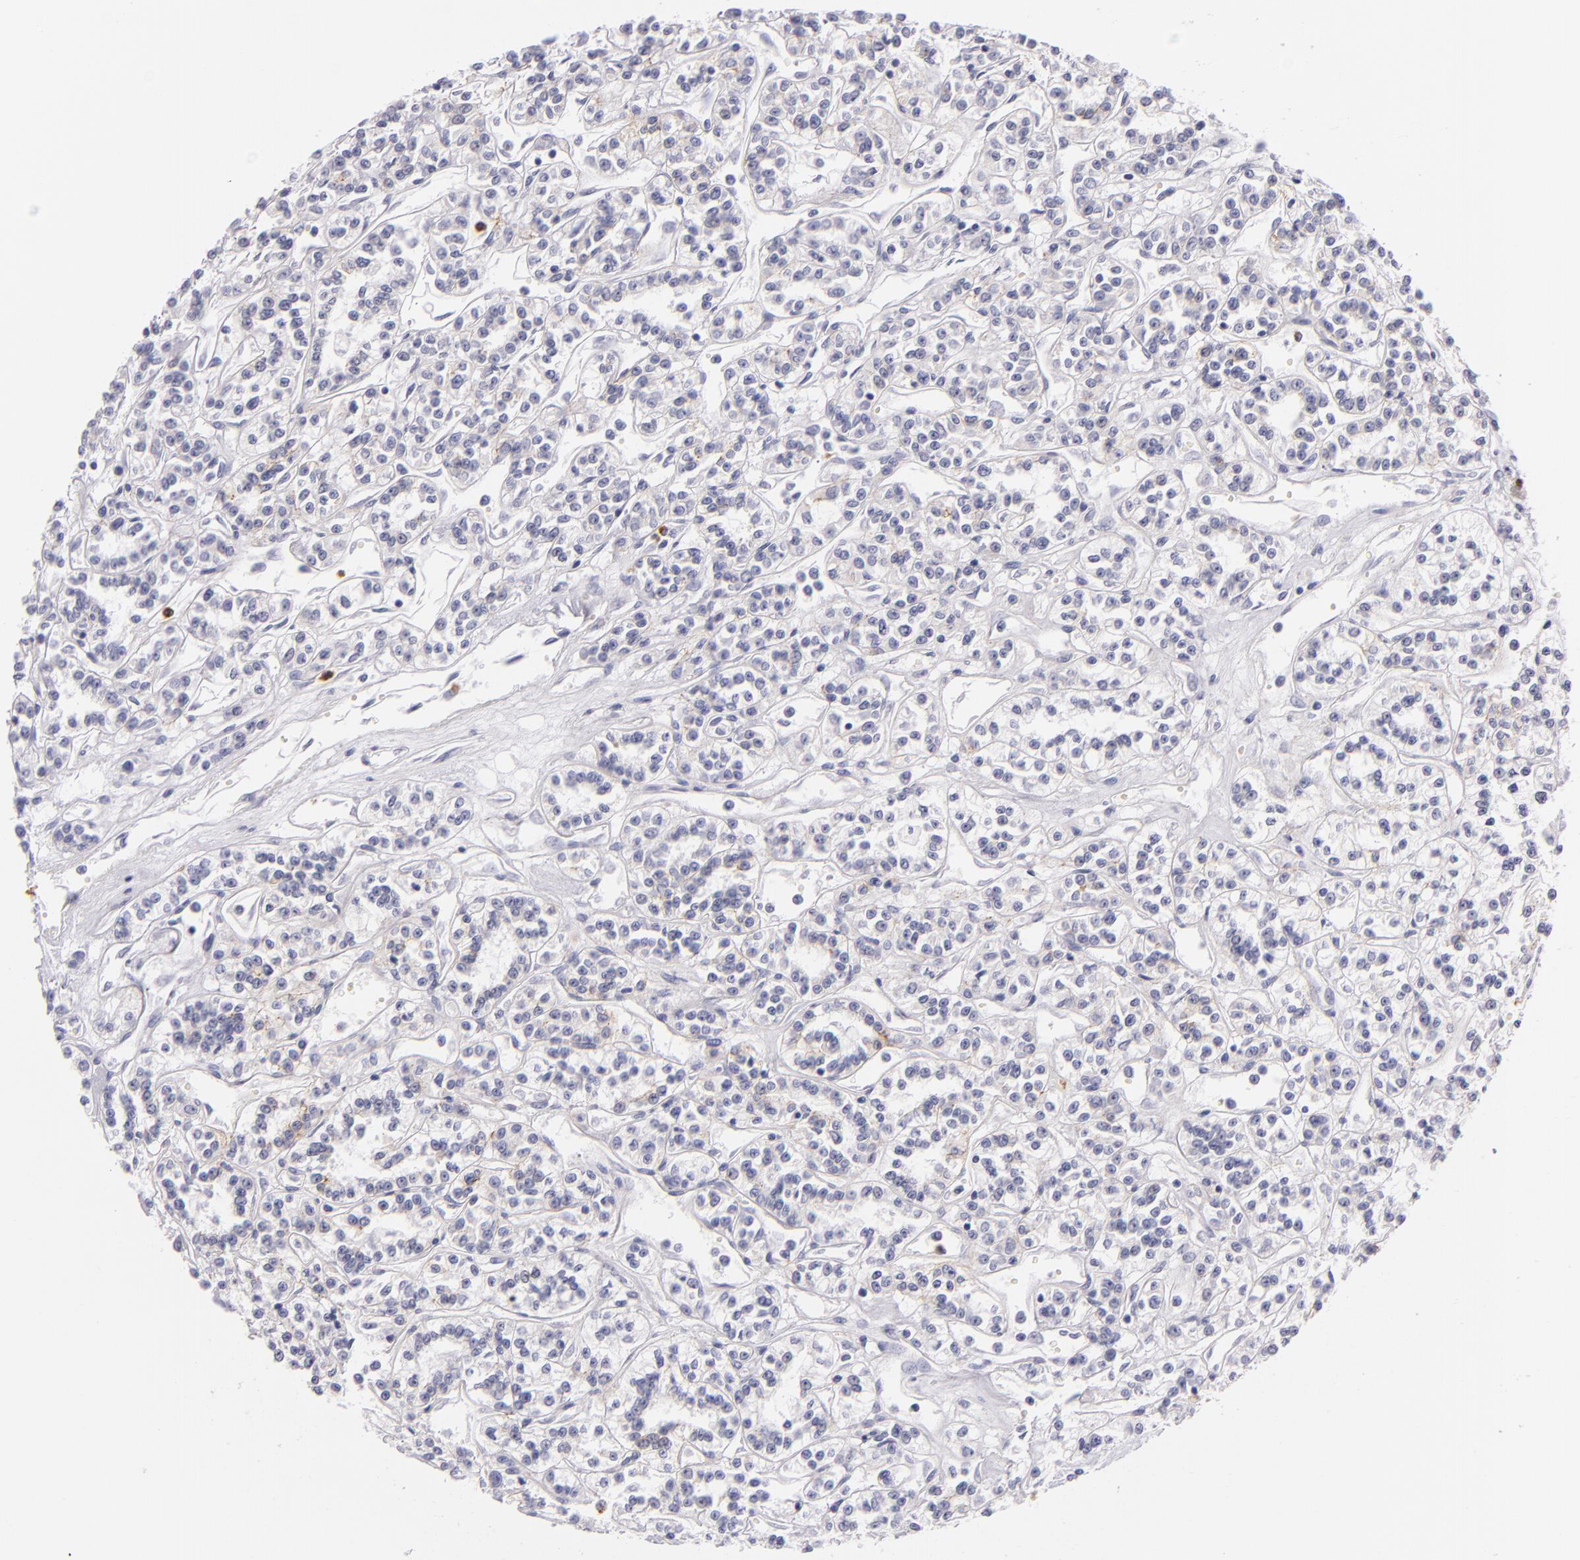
{"staining": {"intensity": "negative", "quantity": "none", "location": "none"}, "tissue": "renal cancer", "cell_type": "Tumor cells", "image_type": "cancer", "snomed": [{"axis": "morphology", "description": "Adenocarcinoma, NOS"}, {"axis": "topography", "description": "Kidney"}], "caption": "A micrograph of renal cancer (adenocarcinoma) stained for a protein reveals no brown staining in tumor cells. (DAB immunohistochemistry, high magnification).", "gene": "CDH3", "patient": {"sex": "female", "age": 76}}